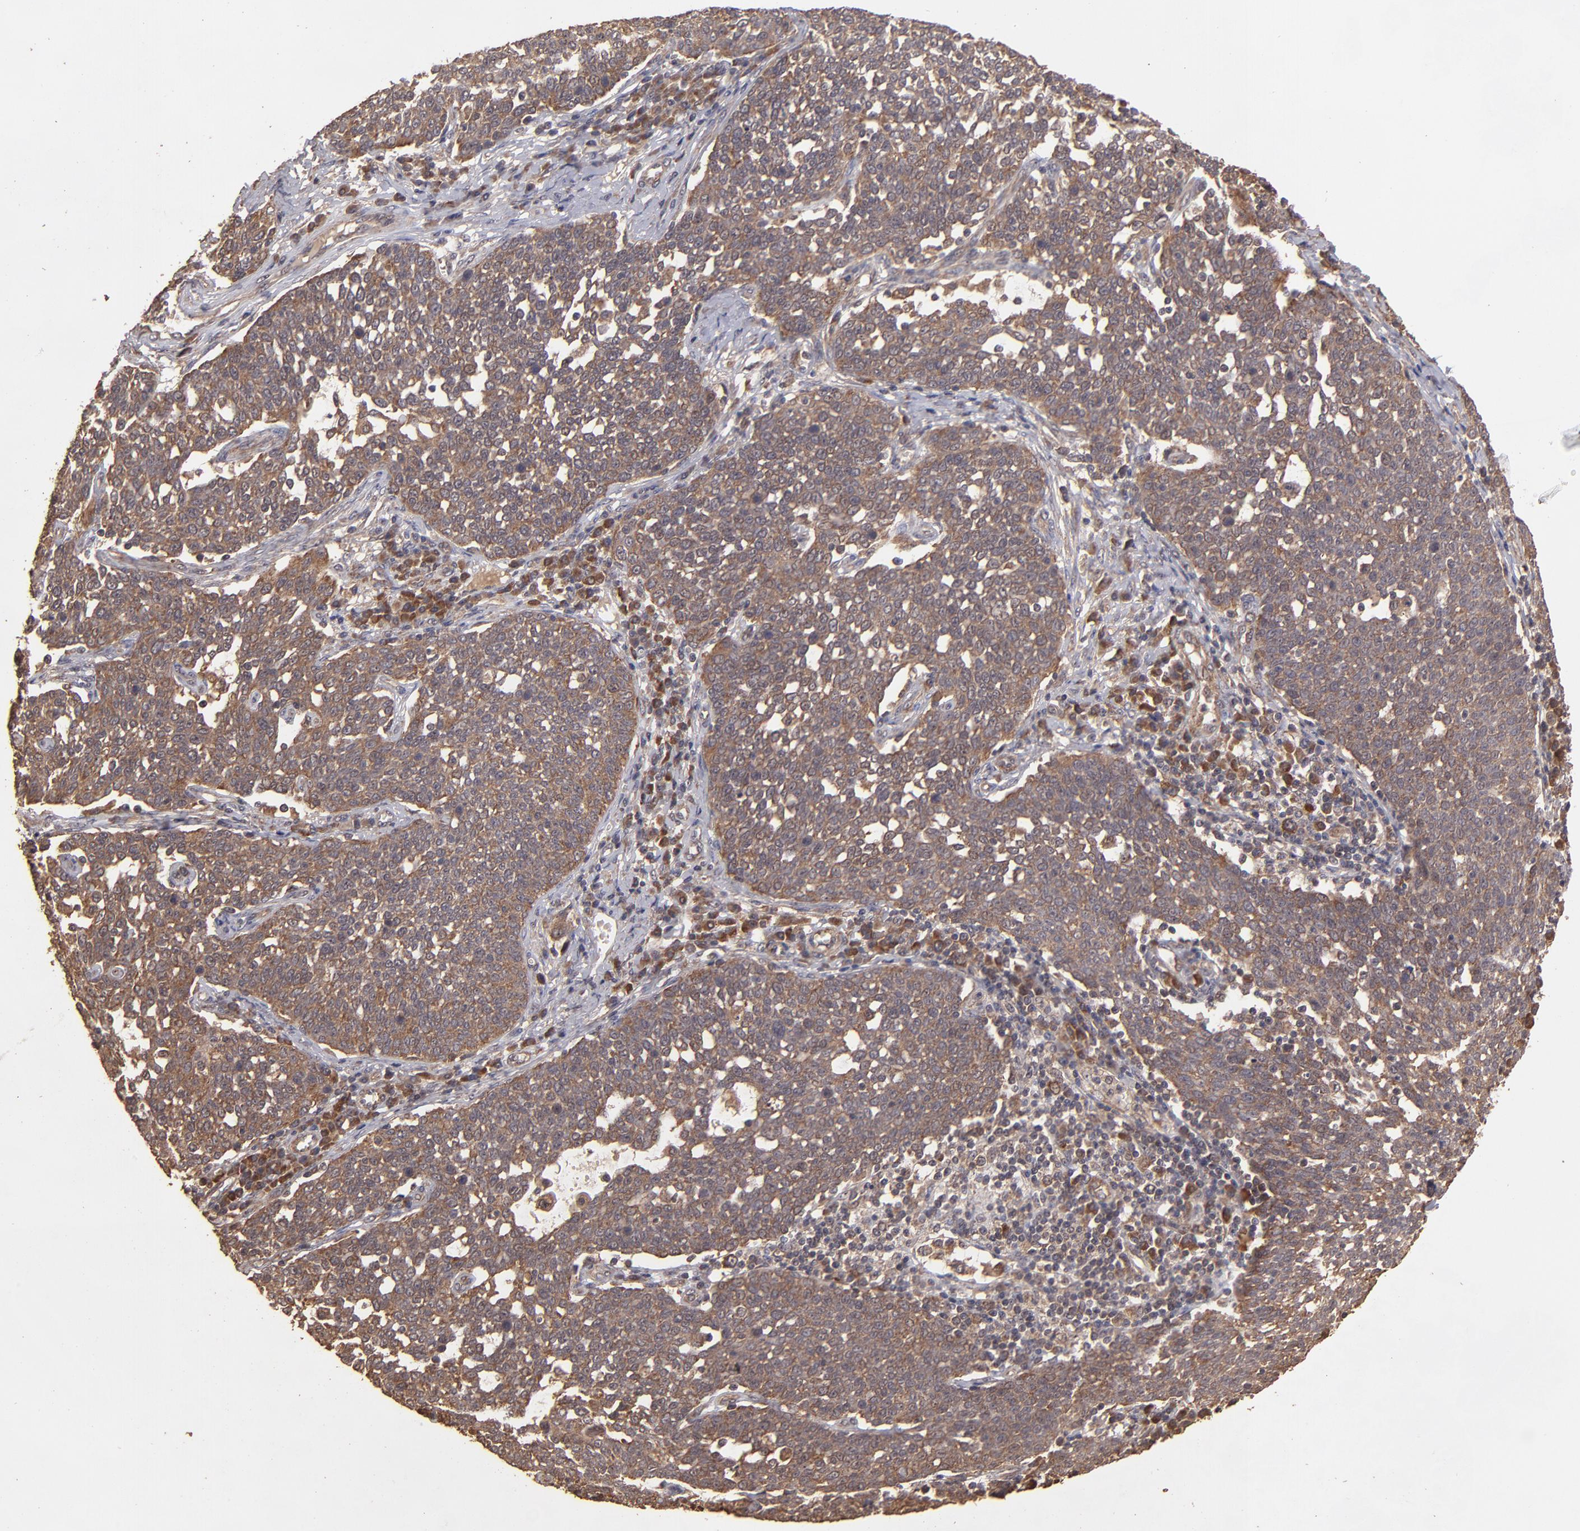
{"staining": {"intensity": "strong", "quantity": ">75%", "location": "cytoplasmic/membranous"}, "tissue": "cervical cancer", "cell_type": "Tumor cells", "image_type": "cancer", "snomed": [{"axis": "morphology", "description": "Squamous cell carcinoma, NOS"}, {"axis": "topography", "description": "Cervix"}], "caption": "About >75% of tumor cells in human cervical cancer (squamous cell carcinoma) exhibit strong cytoplasmic/membranous protein staining as visualized by brown immunohistochemical staining.", "gene": "TXNDC16", "patient": {"sex": "female", "age": 34}}